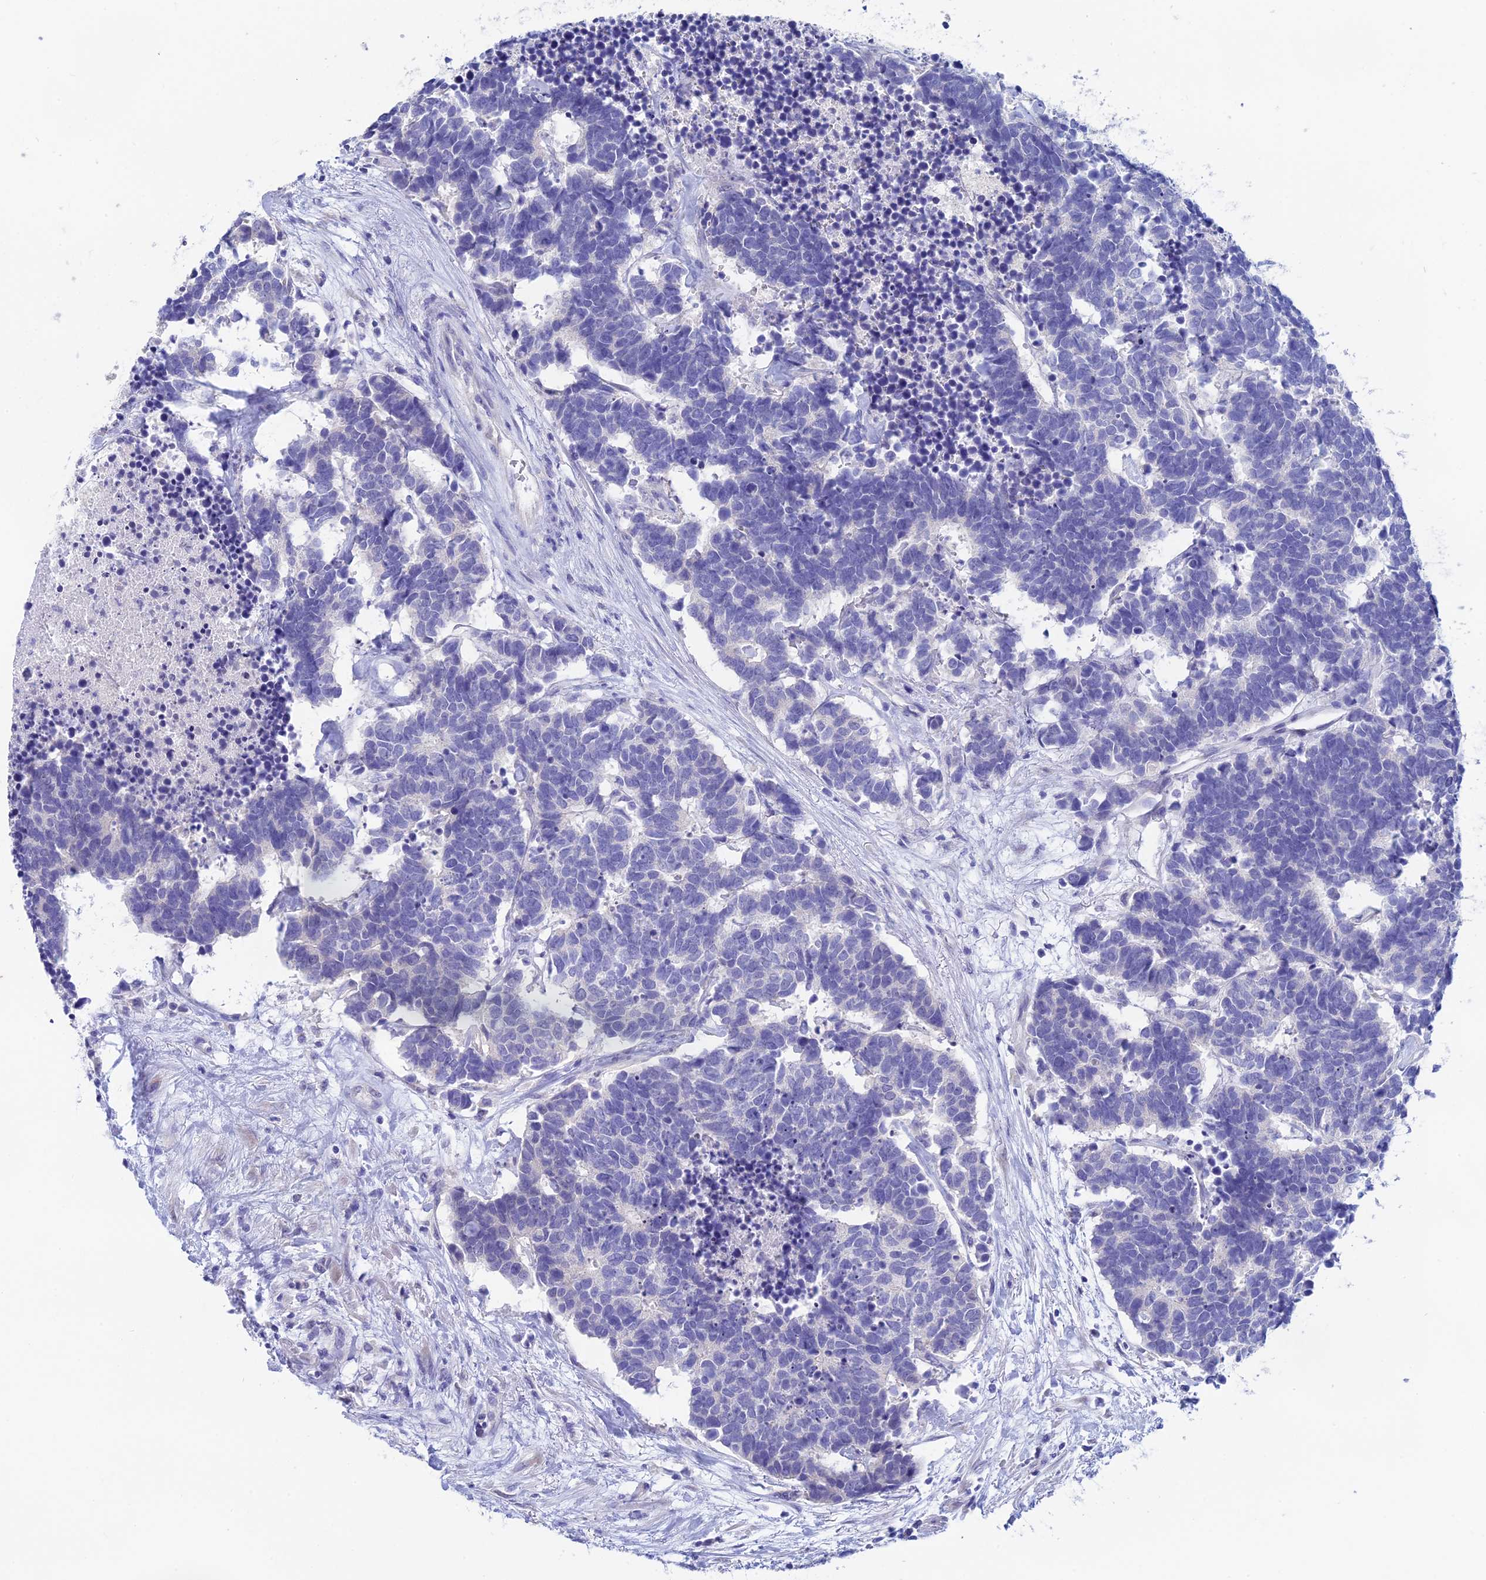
{"staining": {"intensity": "negative", "quantity": "none", "location": "none"}, "tissue": "carcinoid", "cell_type": "Tumor cells", "image_type": "cancer", "snomed": [{"axis": "morphology", "description": "Carcinoma, NOS"}, {"axis": "morphology", "description": "Carcinoid, malignant, NOS"}, {"axis": "topography", "description": "Urinary bladder"}], "caption": "Immunohistochemistry (IHC) micrograph of neoplastic tissue: carcinoid stained with DAB (3,3'-diaminobenzidine) reveals no significant protein expression in tumor cells. (Brightfield microscopy of DAB immunohistochemistry at high magnification).", "gene": "BTBD19", "patient": {"sex": "male", "age": 57}}